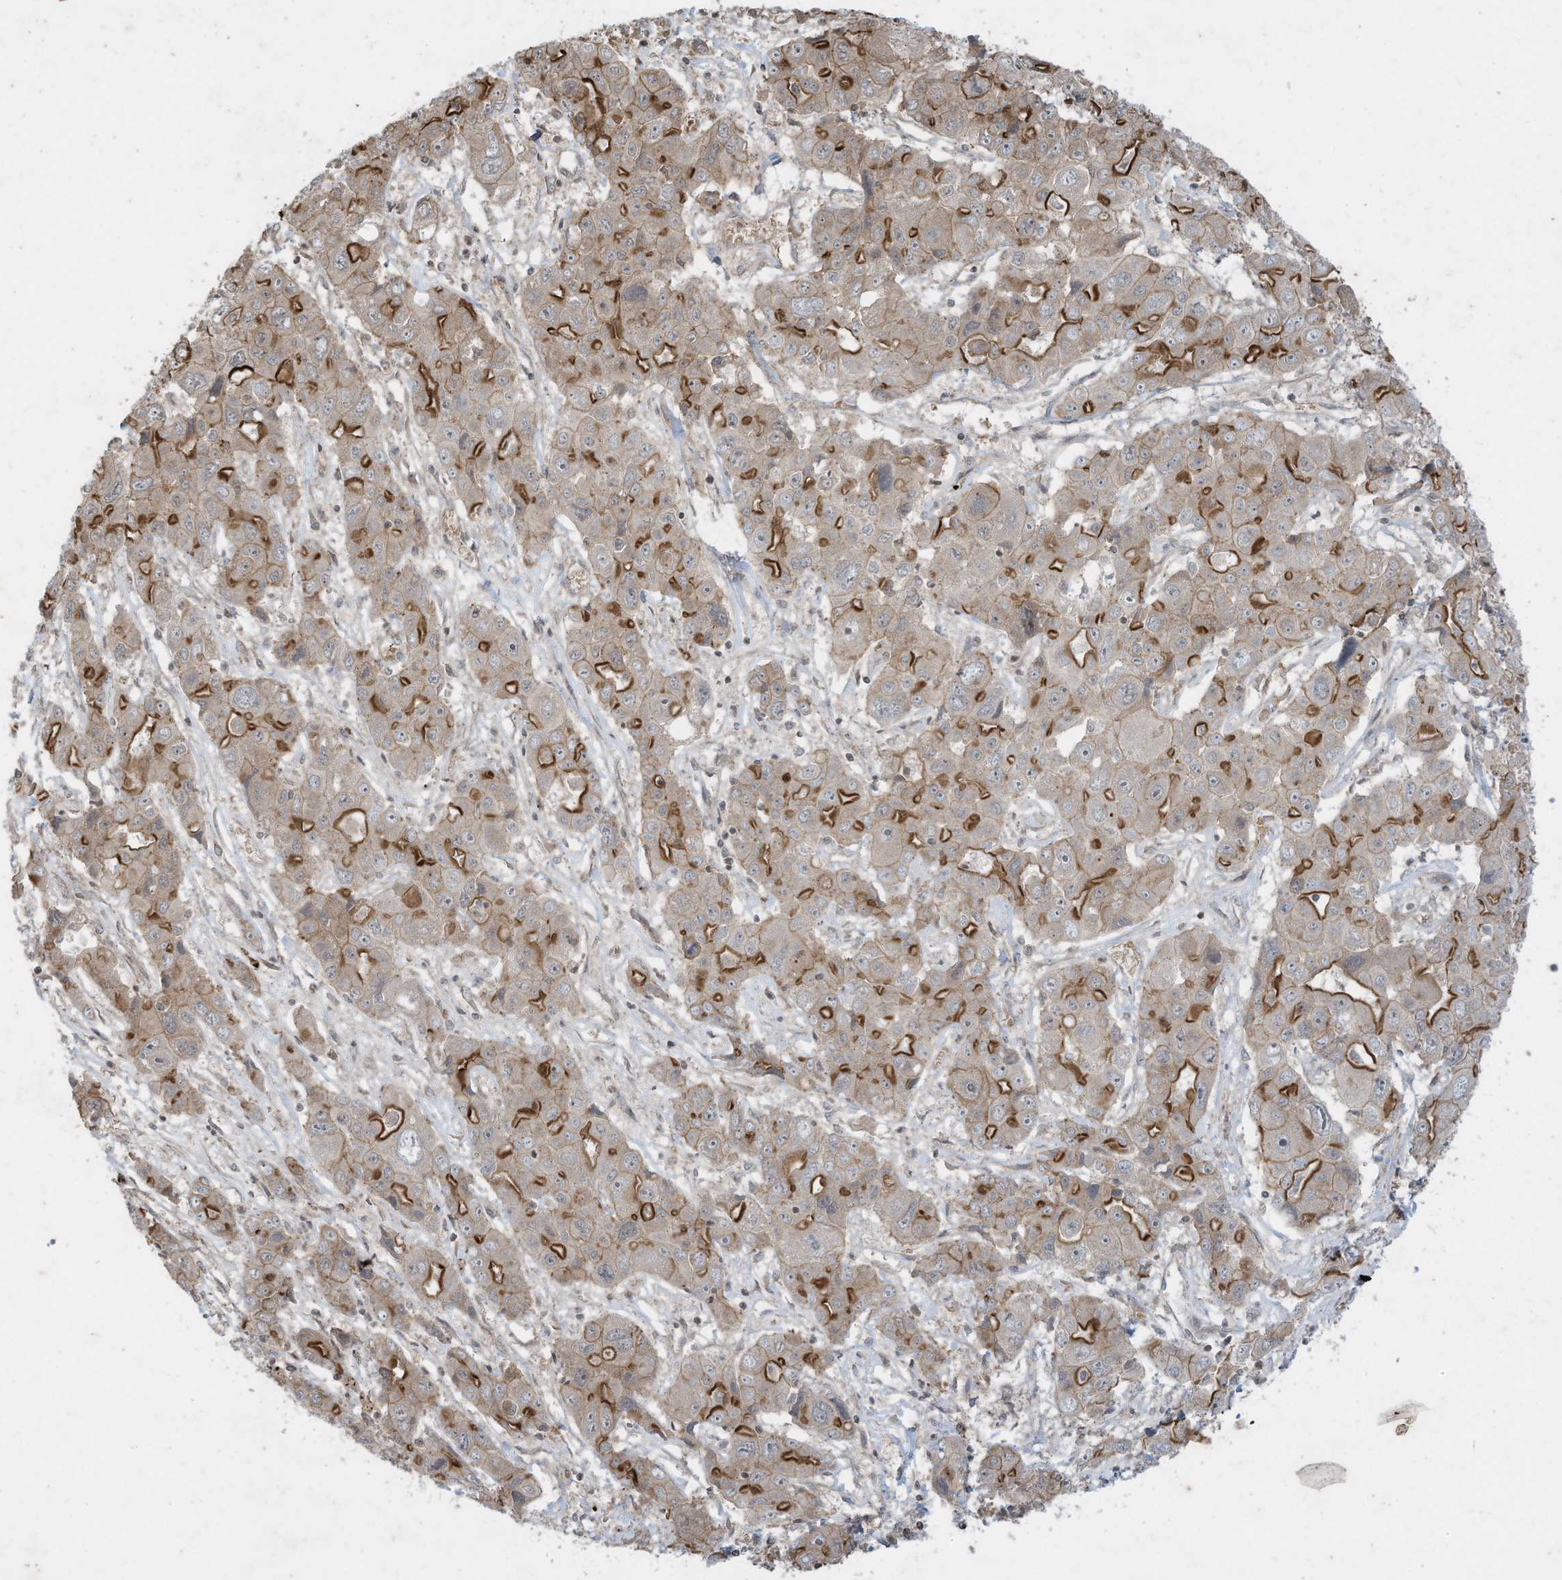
{"staining": {"intensity": "moderate", "quantity": "25%-75%", "location": "cytoplasmic/membranous"}, "tissue": "liver cancer", "cell_type": "Tumor cells", "image_type": "cancer", "snomed": [{"axis": "morphology", "description": "Cholangiocarcinoma"}, {"axis": "topography", "description": "Liver"}], "caption": "The photomicrograph reveals staining of liver cancer, revealing moderate cytoplasmic/membranous protein expression (brown color) within tumor cells. (Brightfield microscopy of DAB IHC at high magnification).", "gene": "MATN2", "patient": {"sex": "male", "age": 67}}